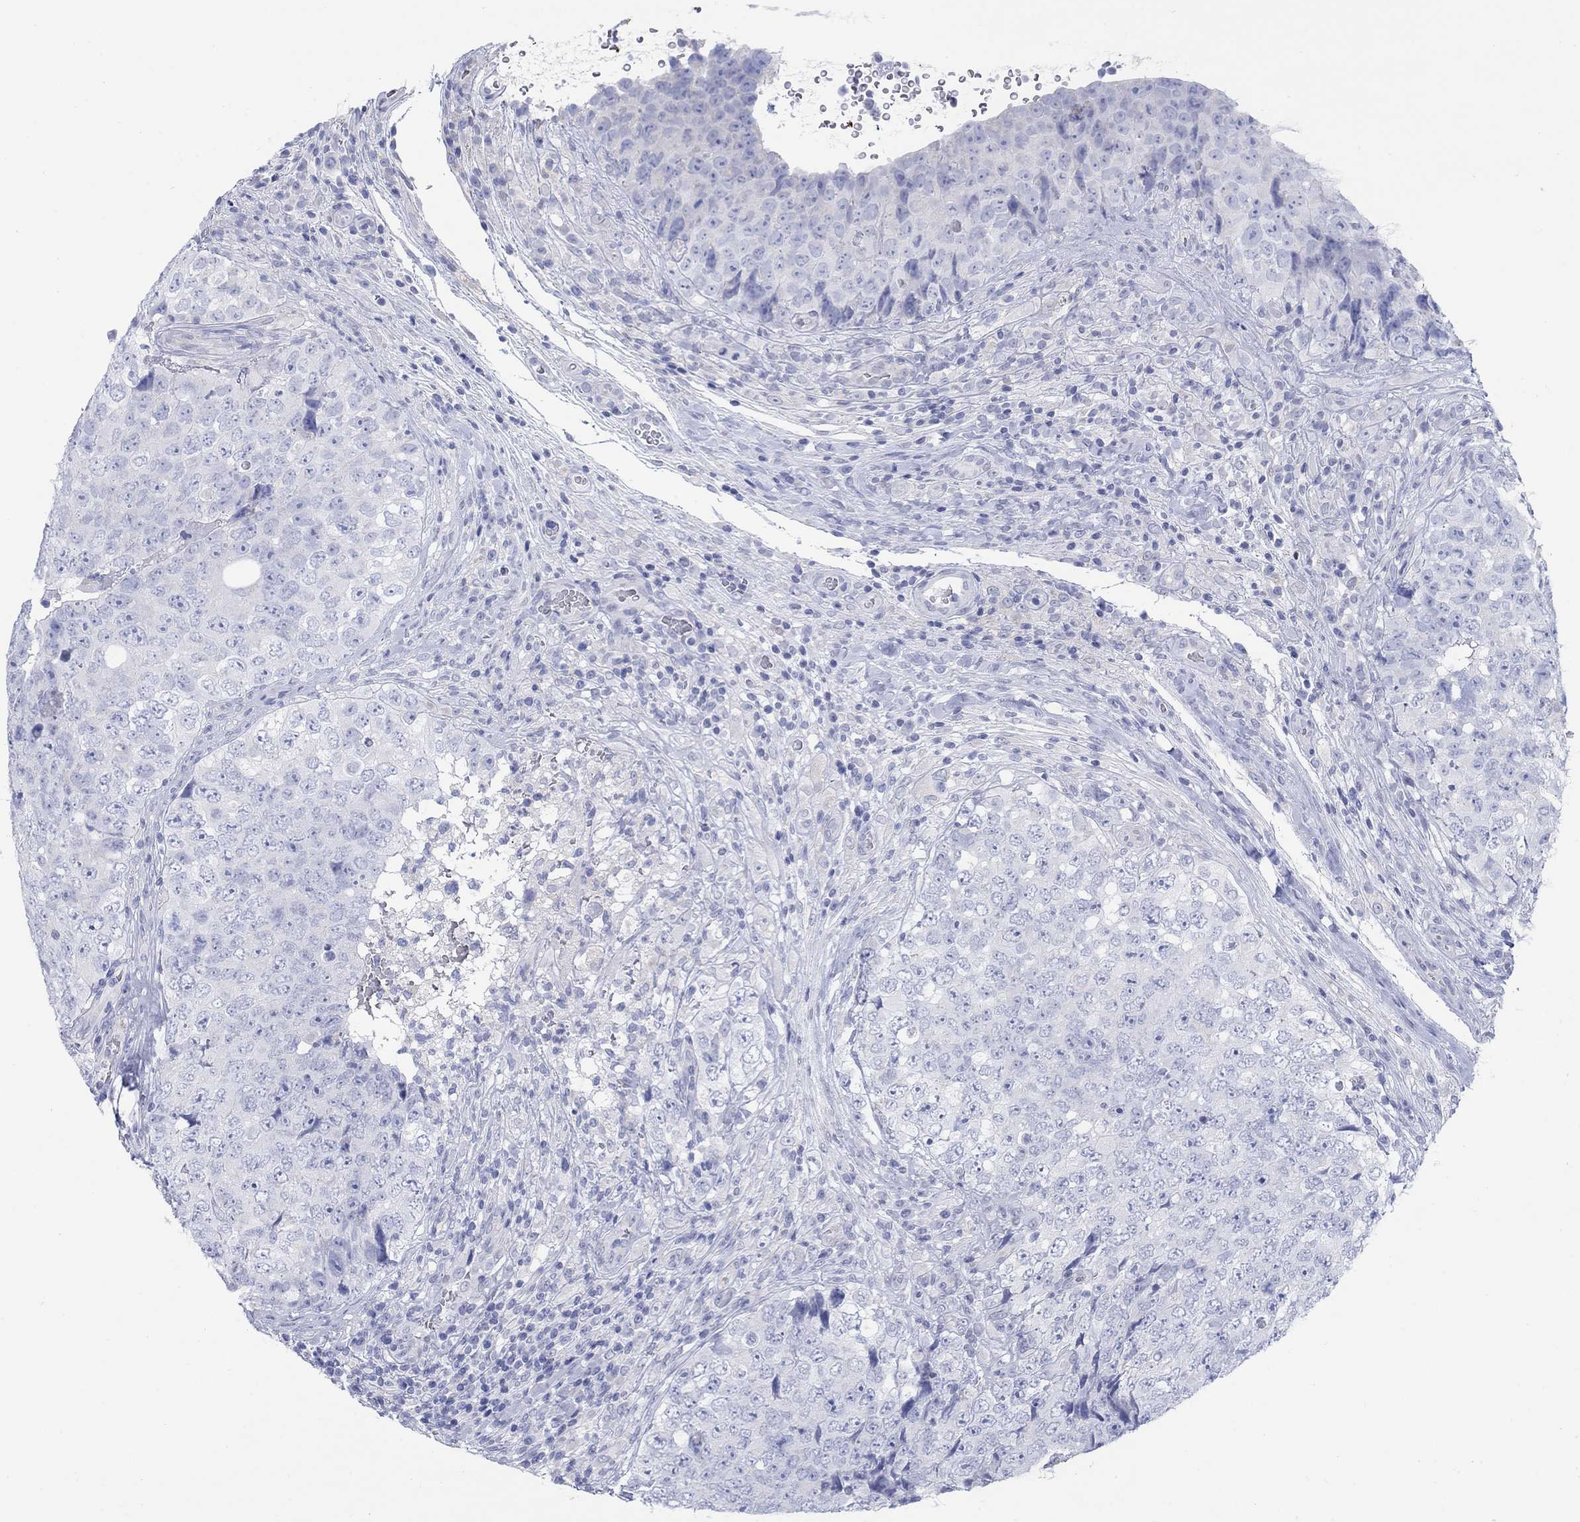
{"staining": {"intensity": "negative", "quantity": "none", "location": "none"}, "tissue": "testis cancer", "cell_type": "Tumor cells", "image_type": "cancer", "snomed": [{"axis": "morphology", "description": "Seminoma, NOS"}, {"axis": "topography", "description": "Testis"}], "caption": "An immunohistochemistry image of testis cancer is shown. There is no staining in tumor cells of testis cancer.", "gene": "SCCPDH", "patient": {"sex": "male", "age": 34}}